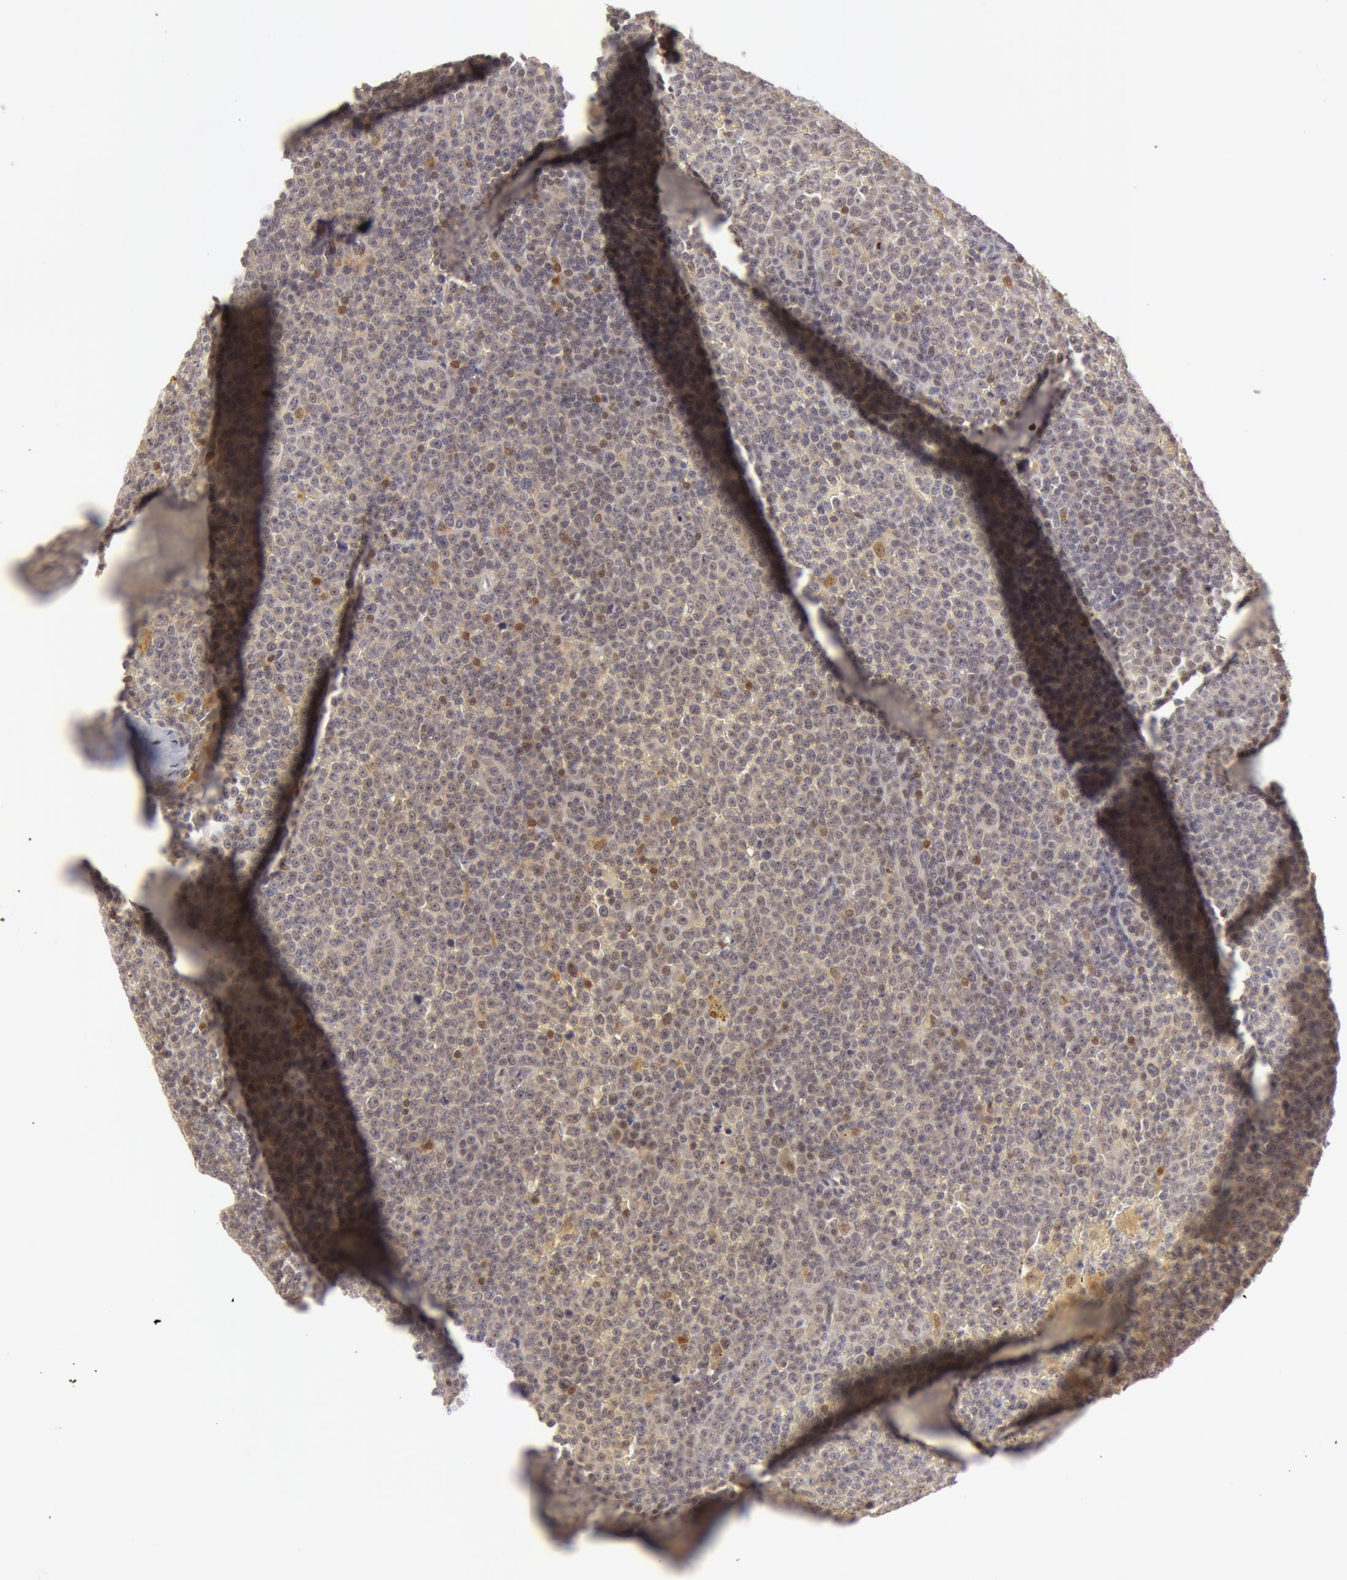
{"staining": {"intensity": "negative", "quantity": "none", "location": "none"}, "tissue": "lymphoma", "cell_type": "Tumor cells", "image_type": "cancer", "snomed": [{"axis": "morphology", "description": "Malignant lymphoma, non-Hodgkin's type, Low grade"}, {"axis": "topography", "description": "Lymph node"}], "caption": "Histopathology image shows no protein staining in tumor cells of lymphoma tissue.", "gene": "OASL", "patient": {"sex": "male", "age": 50}}